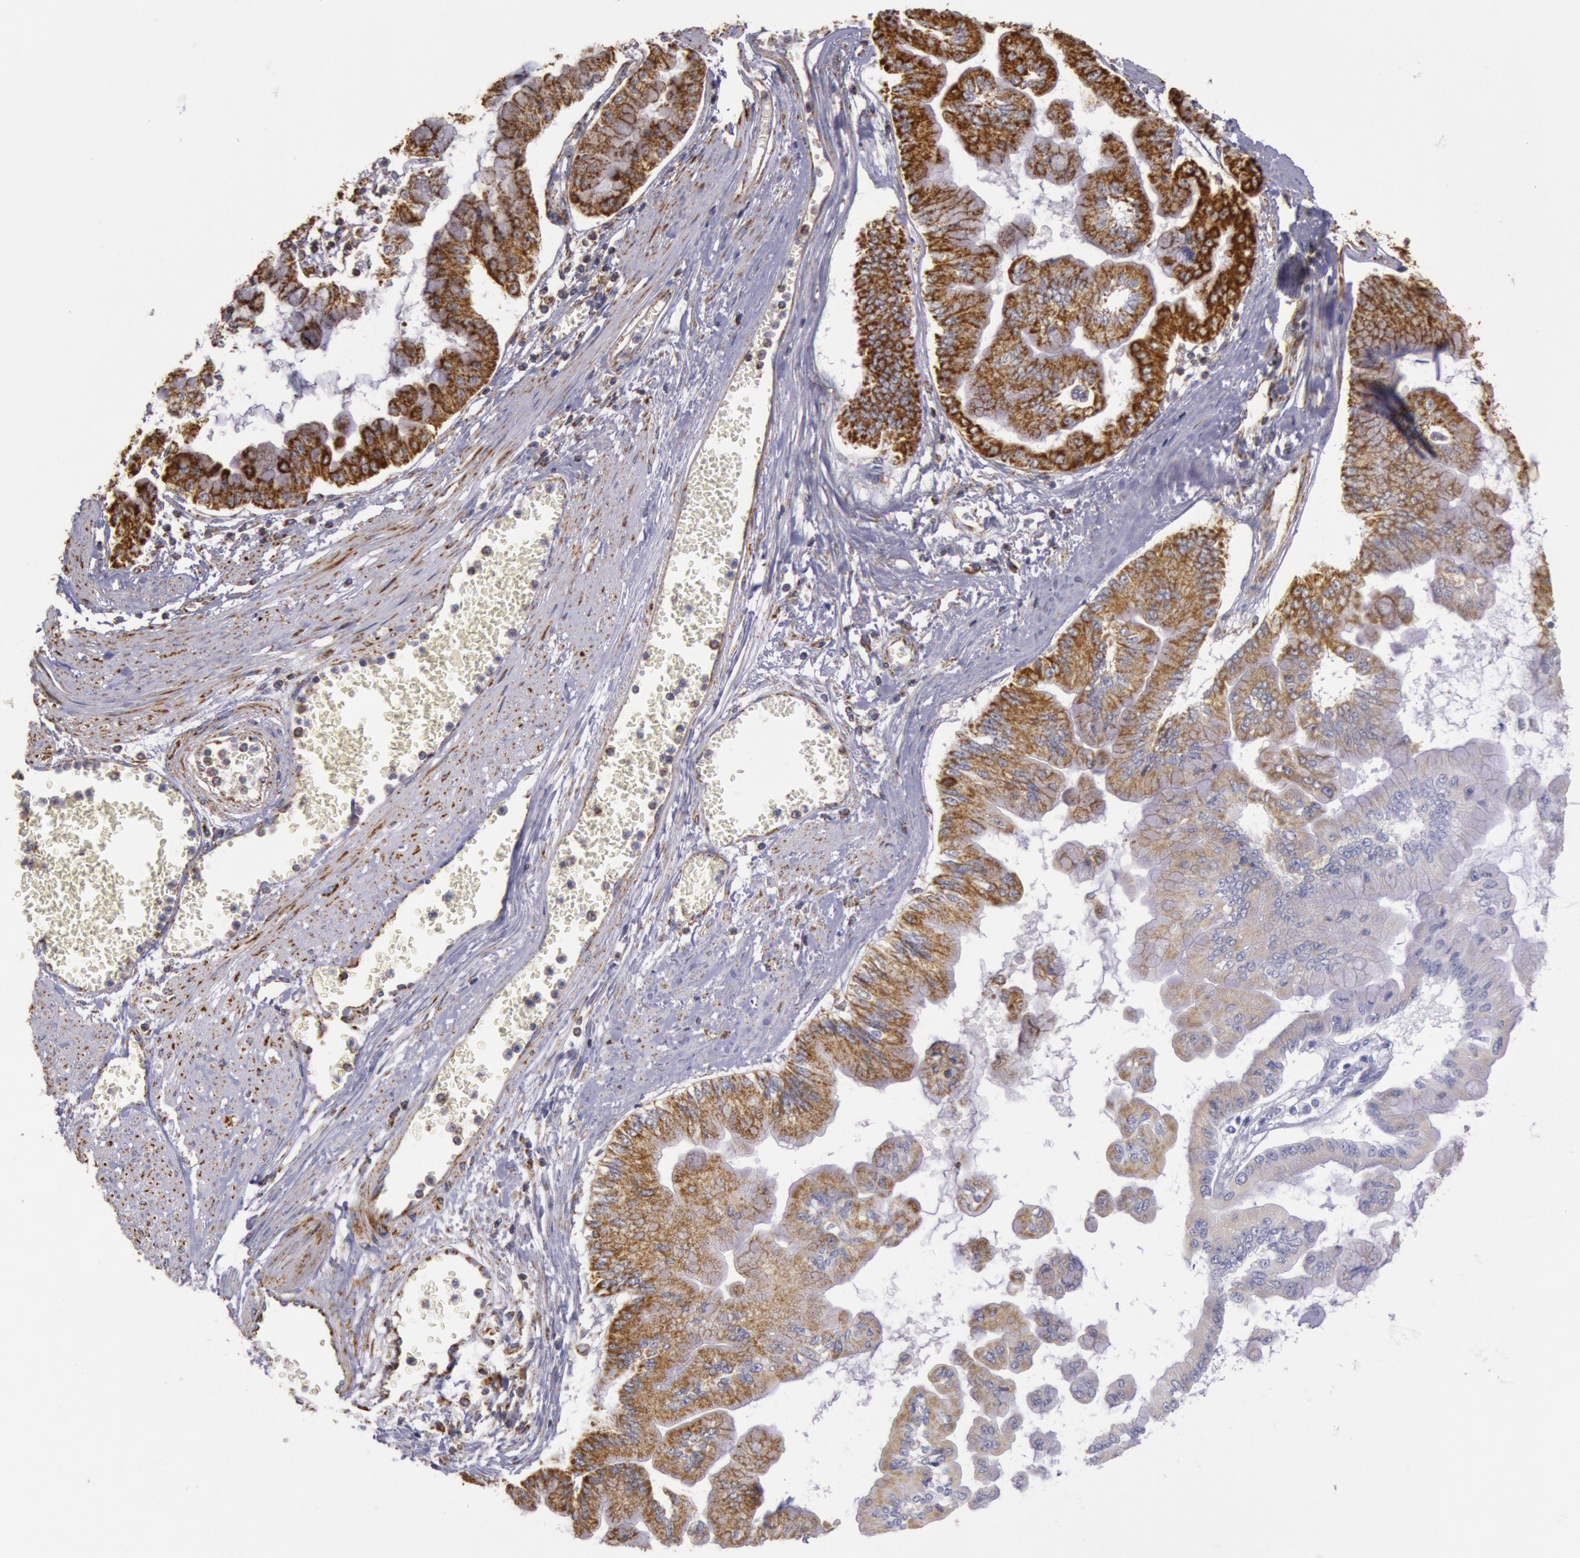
{"staining": {"intensity": "strong", "quantity": ">75%", "location": "cytoplasmic/membranous"}, "tissue": "liver cancer", "cell_type": "Tumor cells", "image_type": "cancer", "snomed": [{"axis": "morphology", "description": "Cholangiocarcinoma"}, {"axis": "topography", "description": "Liver"}], "caption": "Tumor cells reveal high levels of strong cytoplasmic/membranous positivity in approximately >75% of cells in liver cancer.", "gene": "CYC1", "patient": {"sex": "female", "age": 79}}